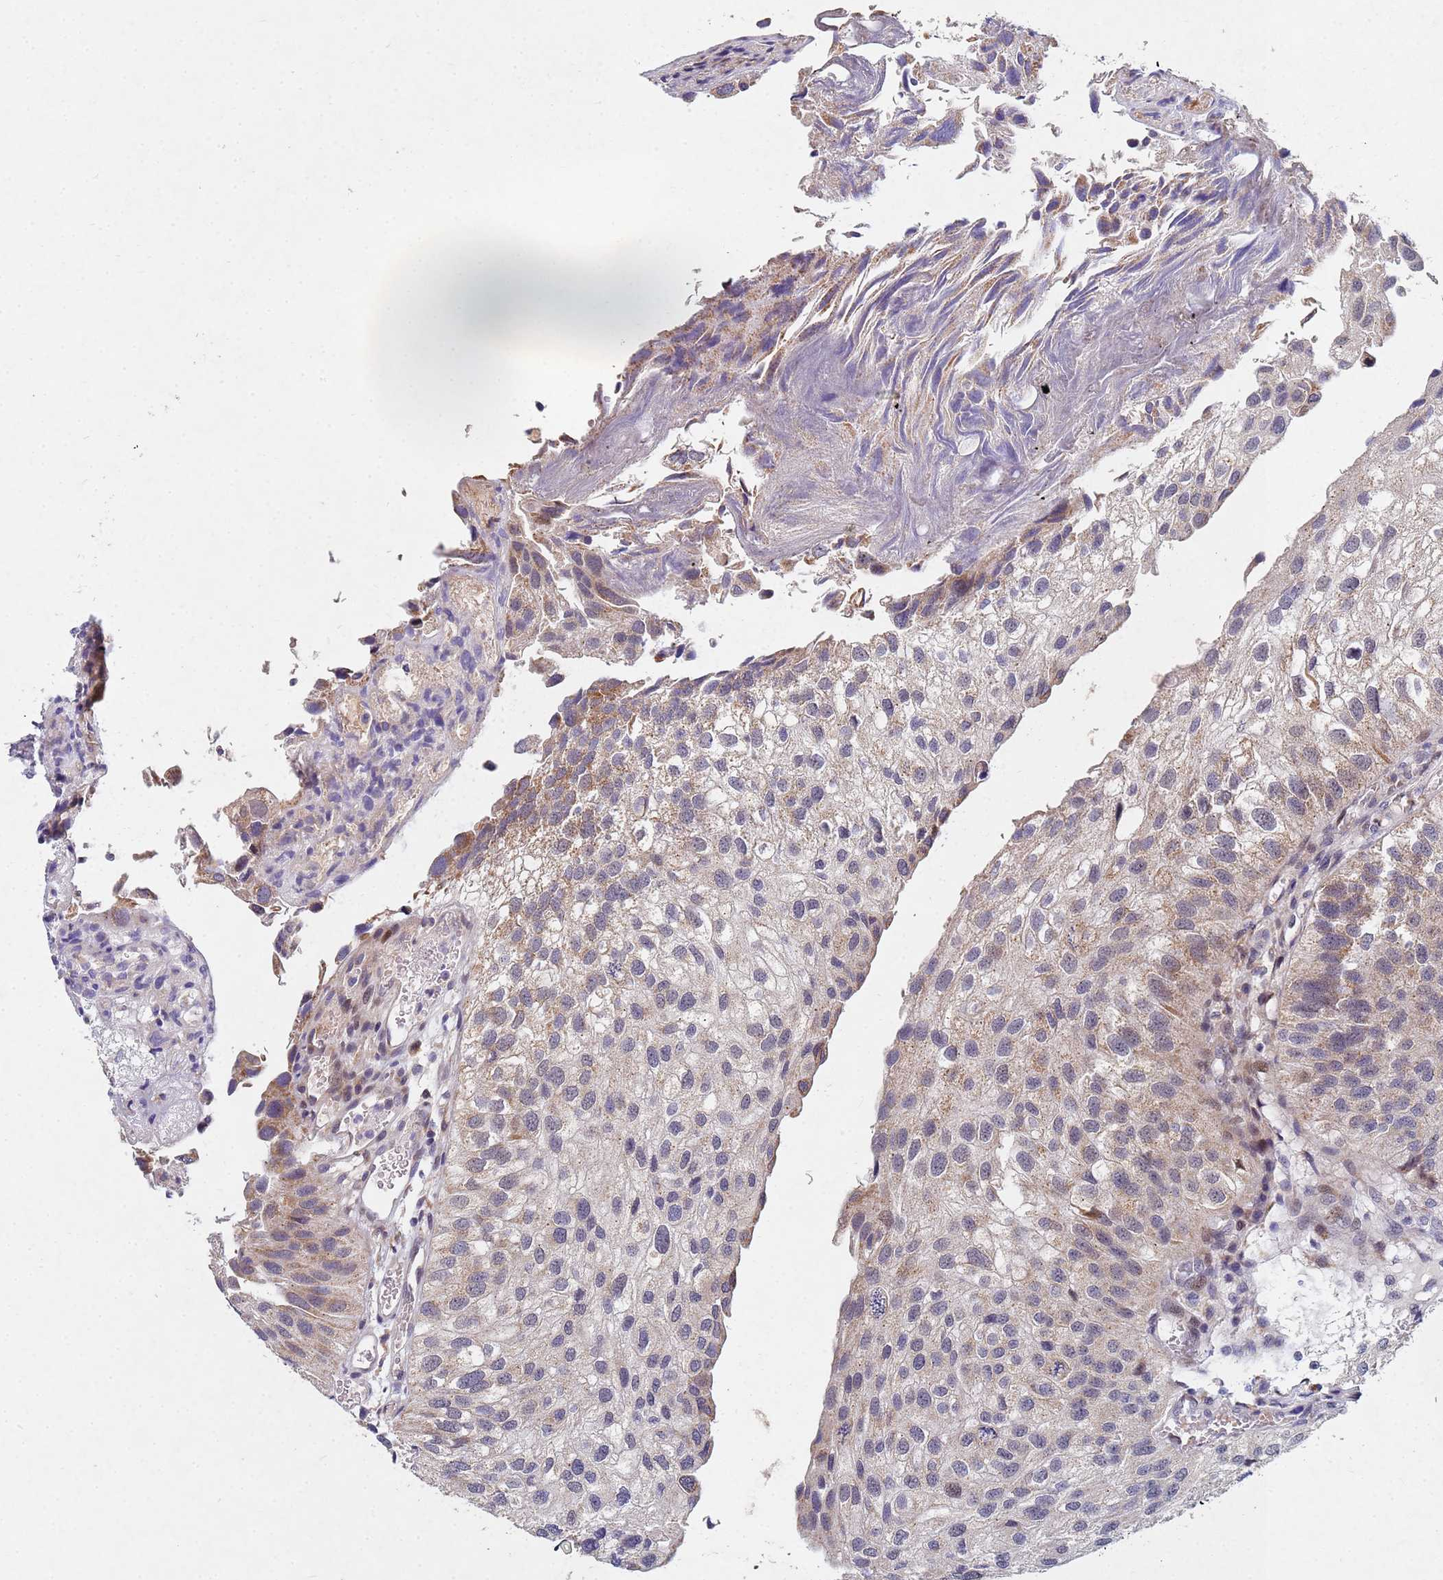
{"staining": {"intensity": "moderate", "quantity": "<25%", "location": "cytoplasmic/membranous"}, "tissue": "urothelial cancer", "cell_type": "Tumor cells", "image_type": "cancer", "snomed": [{"axis": "morphology", "description": "Urothelial carcinoma, Low grade"}, {"axis": "topography", "description": "Urinary bladder"}], "caption": "A brown stain shows moderate cytoplasmic/membranous expression of a protein in human urothelial carcinoma (low-grade) tumor cells.", "gene": "TNPO2", "patient": {"sex": "female", "age": 89}}